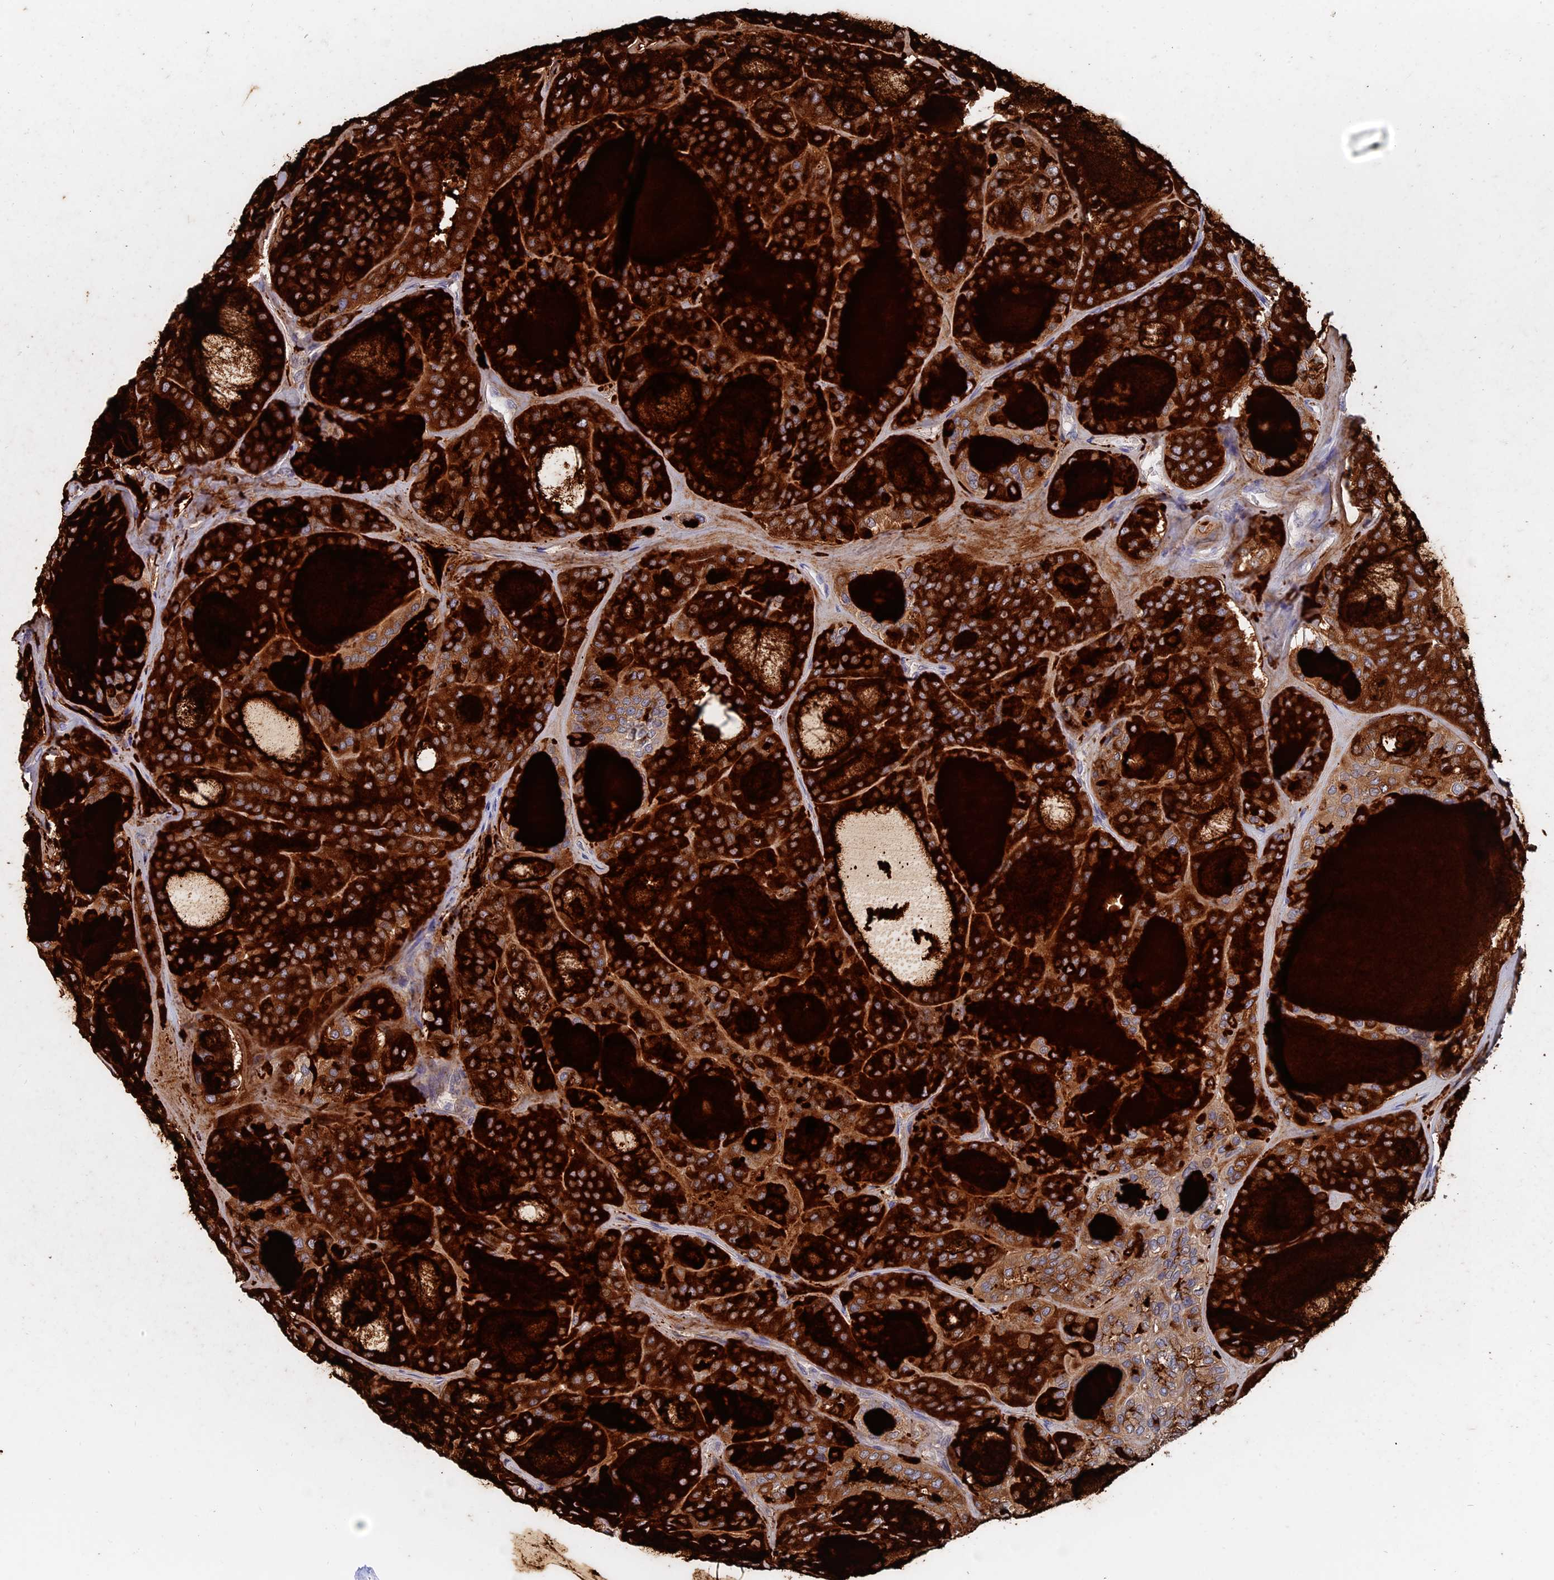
{"staining": {"intensity": "strong", "quantity": ">75%", "location": "cytoplasmic/membranous"}, "tissue": "thyroid cancer", "cell_type": "Tumor cells", "image_type": "cancer", "snomed": [{"axis": "morphology", "description": "Follicular adenoma carcinoma, NOS"}, {"axis": "topography", "description": "Thyroid gland"}], "caption": "A high-resolution micrograph shows immunohistochemistry staining of thyroid follicular adenoma carcinoma, which shows strong cytoplasmic/membranous staining in about >75% of tumor cells.", "gene": "SLC33A1", "patient": {"sex": "male", "age": 75}}